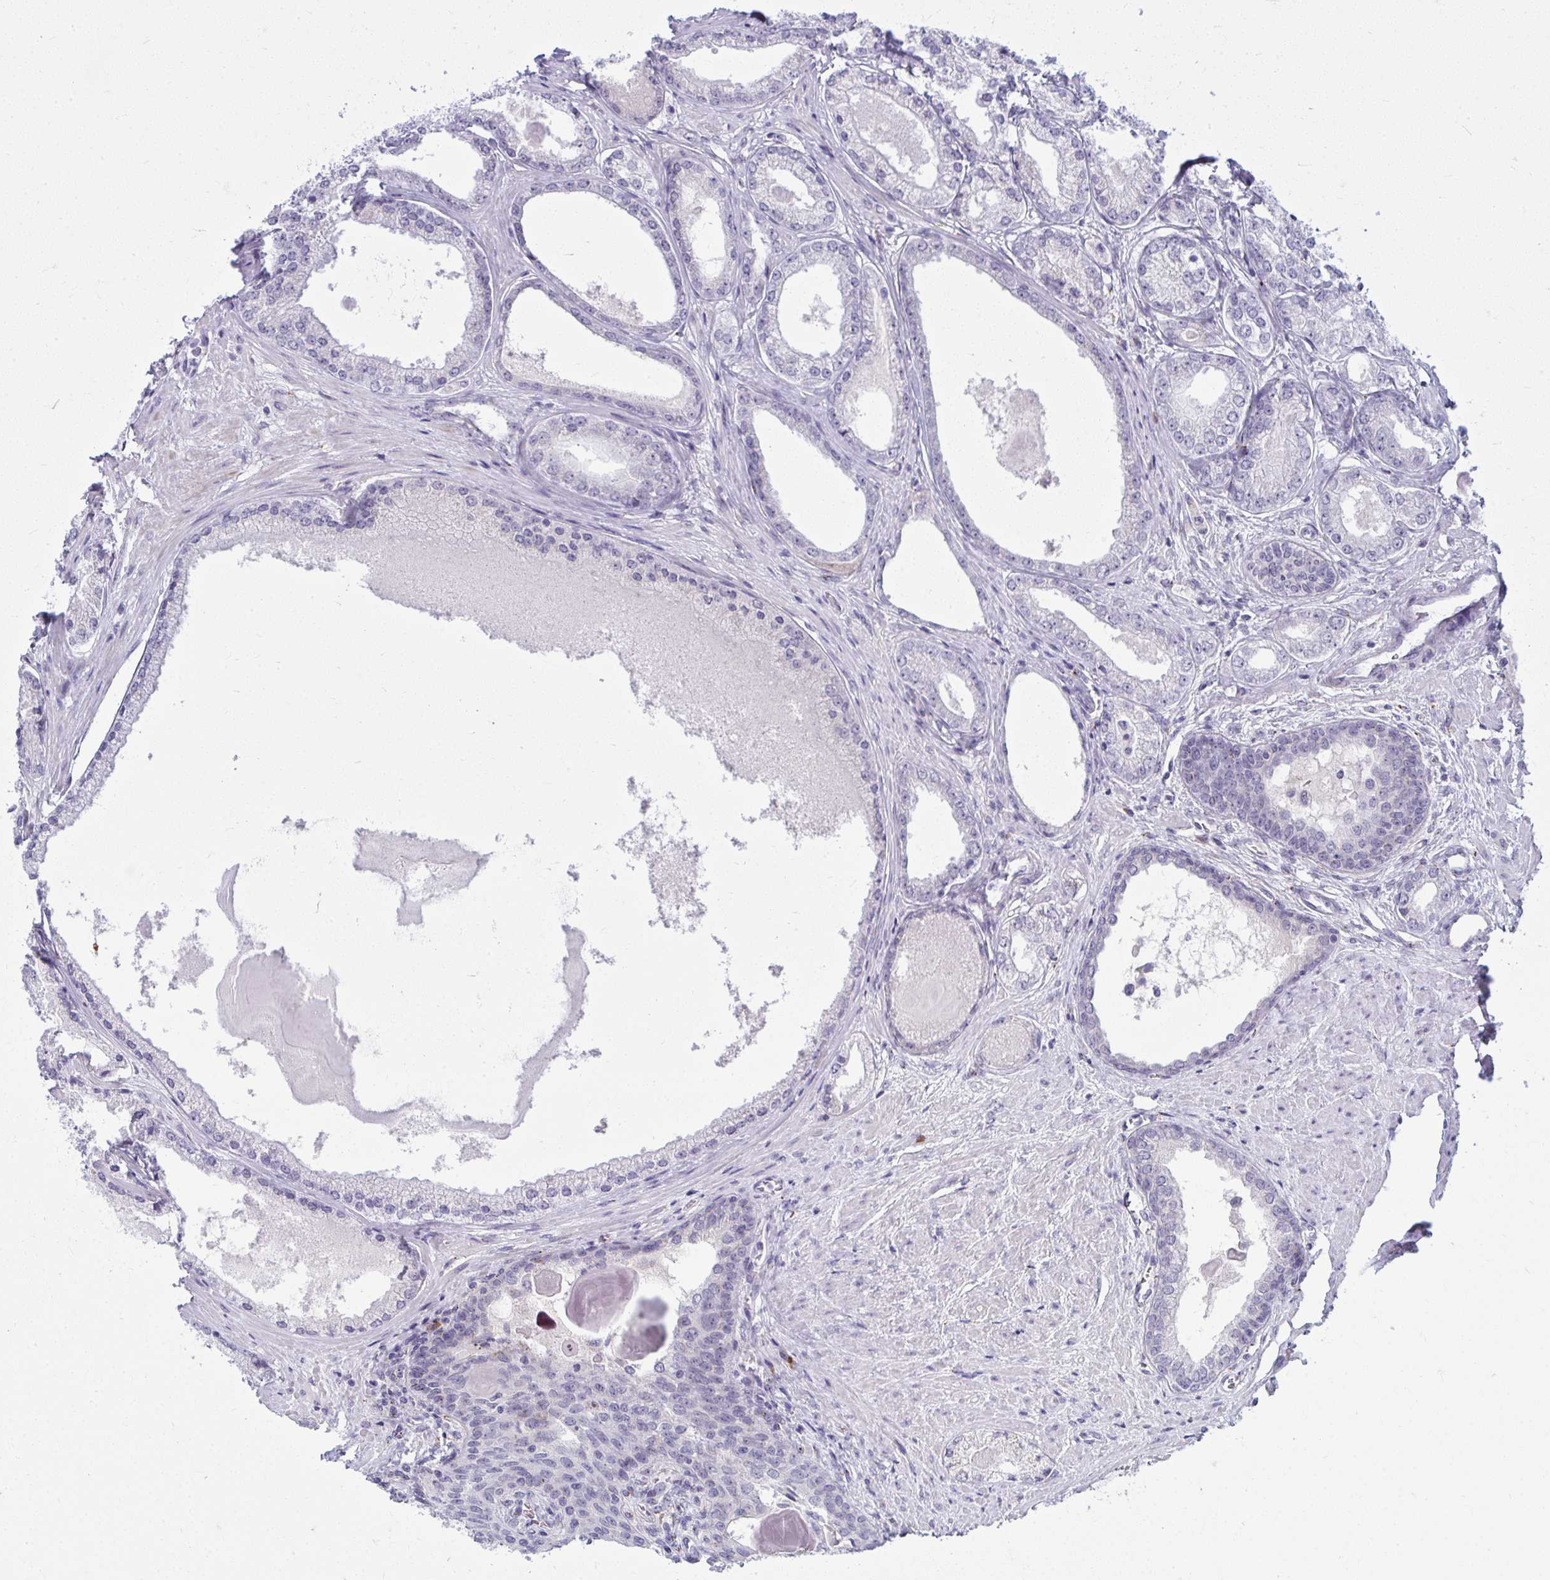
{"staining": {"intensity": "negative", "quantity": "none", "location": "none"}, "tissue": "prostate cancer", "cell_type": "Tumor cells", "image_type": "cancer", "snomed": [{"axis": "morphology", "description": "Adenocarcinoma, NOS"}, {"axis": "morphology", "description": "Adenocarcinoma, Low grade"}, {"axis": "topography", "description": "Prostate"}], "caption": "High magnification brightfield microscopy of low-grade adenocarcinoma (prostate) stained with DAB (3,3'-diaminobenzidine) (brown) and counterstained with hematoxylin (blue): tumor cells show no significant expression. (Brightfield microscopy of DAB immunohistochemistry at high magnification).", "gene": "DTX4", "patient": {"sex": "male", "age": 68}}